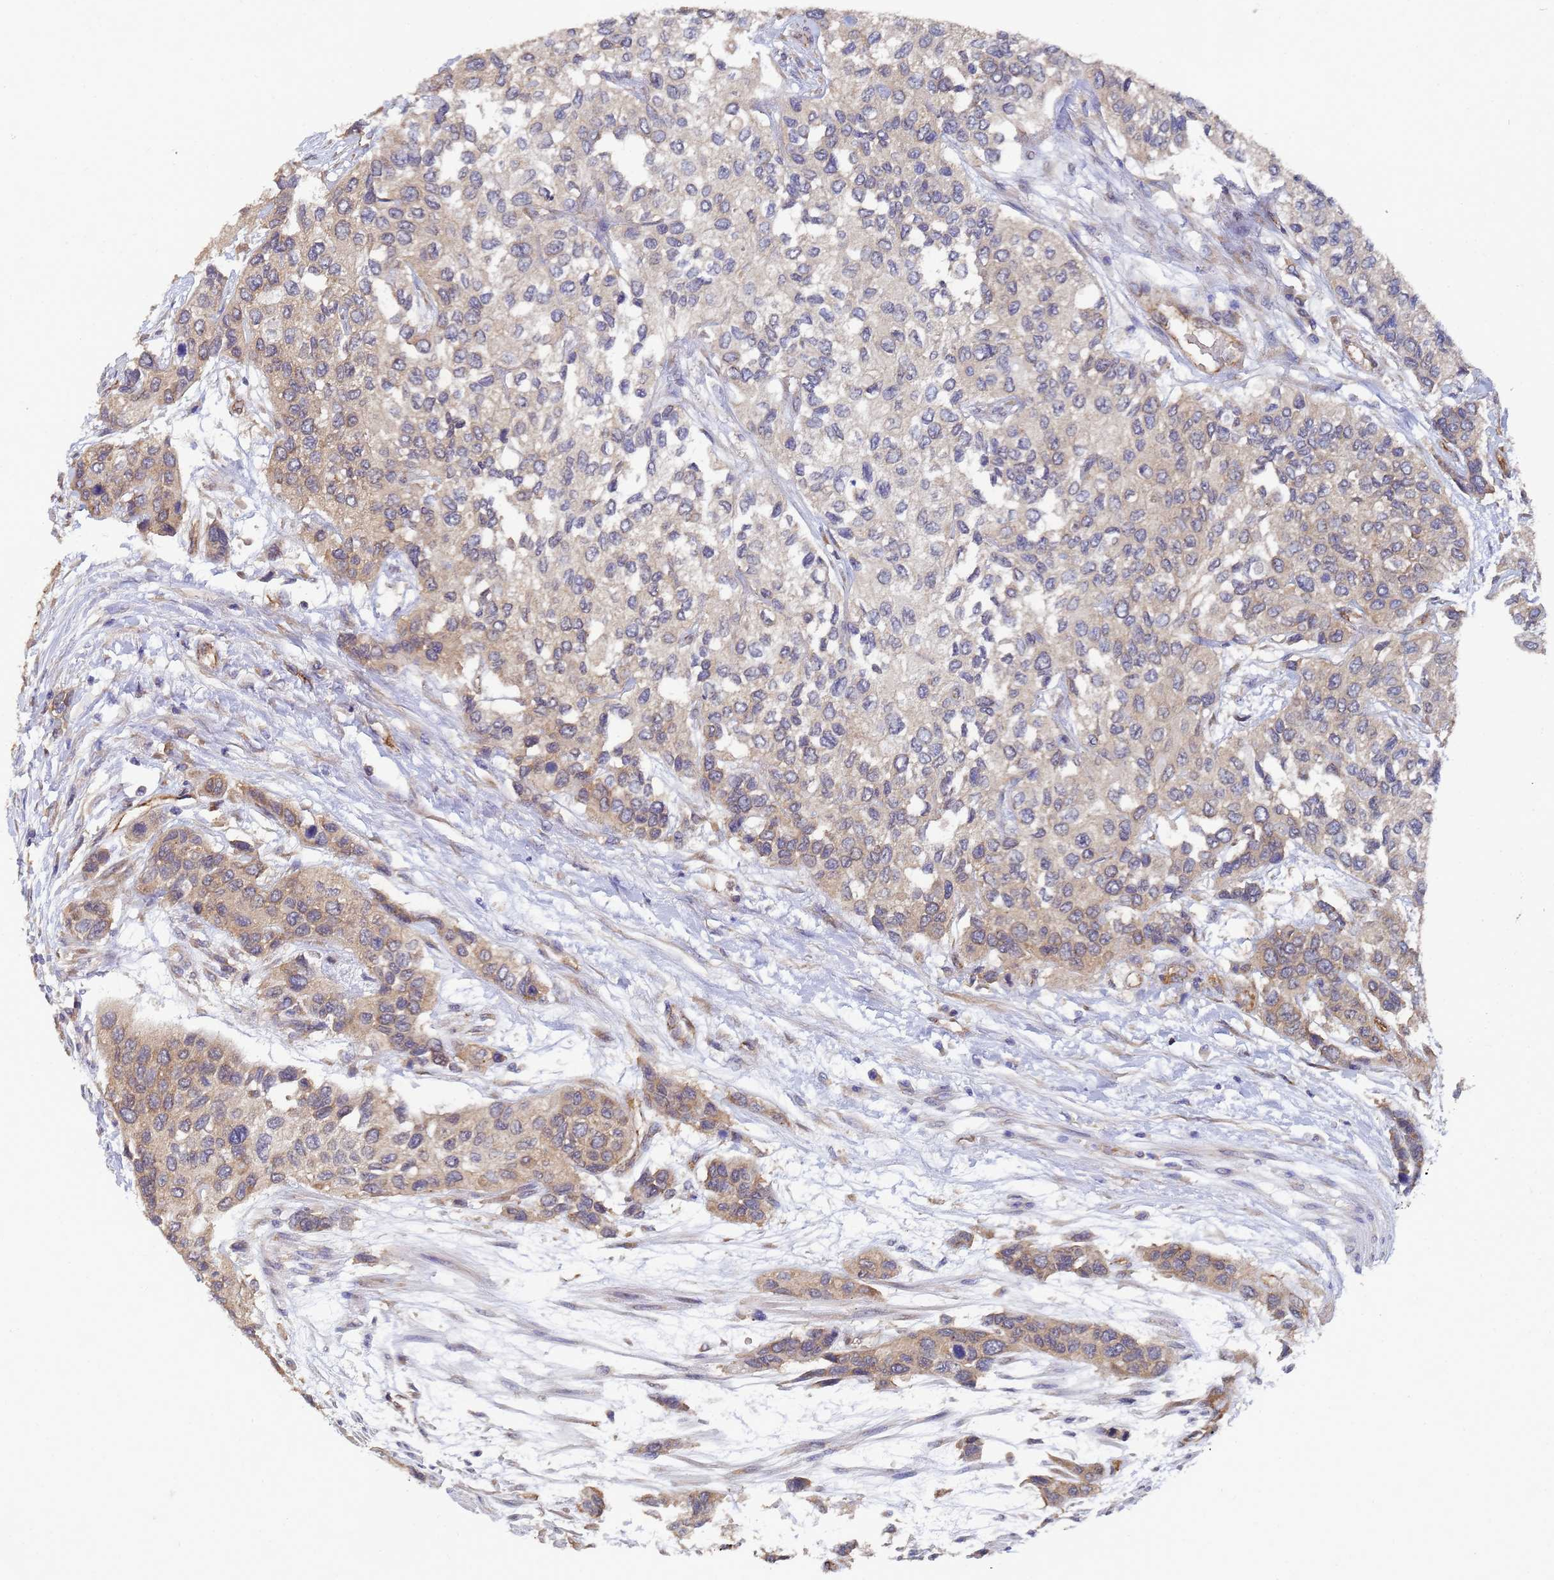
{"staining": {"intensity": "moderate", "quantity": "<25%", "location": "cytoplasmic/membranous"}, "tissue": "urothelial cancer", "cell_type": "Tumor cells", "image_type": "cancer", "snomed": [{"axis": "morphology", "description": "Normal tissue, NOS"}, {"axis": "morphology", "description": "Urothelial carcinoma, High grade"}, {"axis": "topography", "description": "Vascular tissue"}, {"axis": "topography", "description": "Urinary bladder"}], "caption": "The image displays immunohistochemical staining of urothelial carcinoma (high-grade). There is moderate cytoplasmic/membranous staining is appreciated in approximately <25% of tumor cells. Ihc stains the protein of interest in brown and the nuclei are stained blue.", "gene": "ALS2CL", "patient": {"sex": "female", "age": 56}}